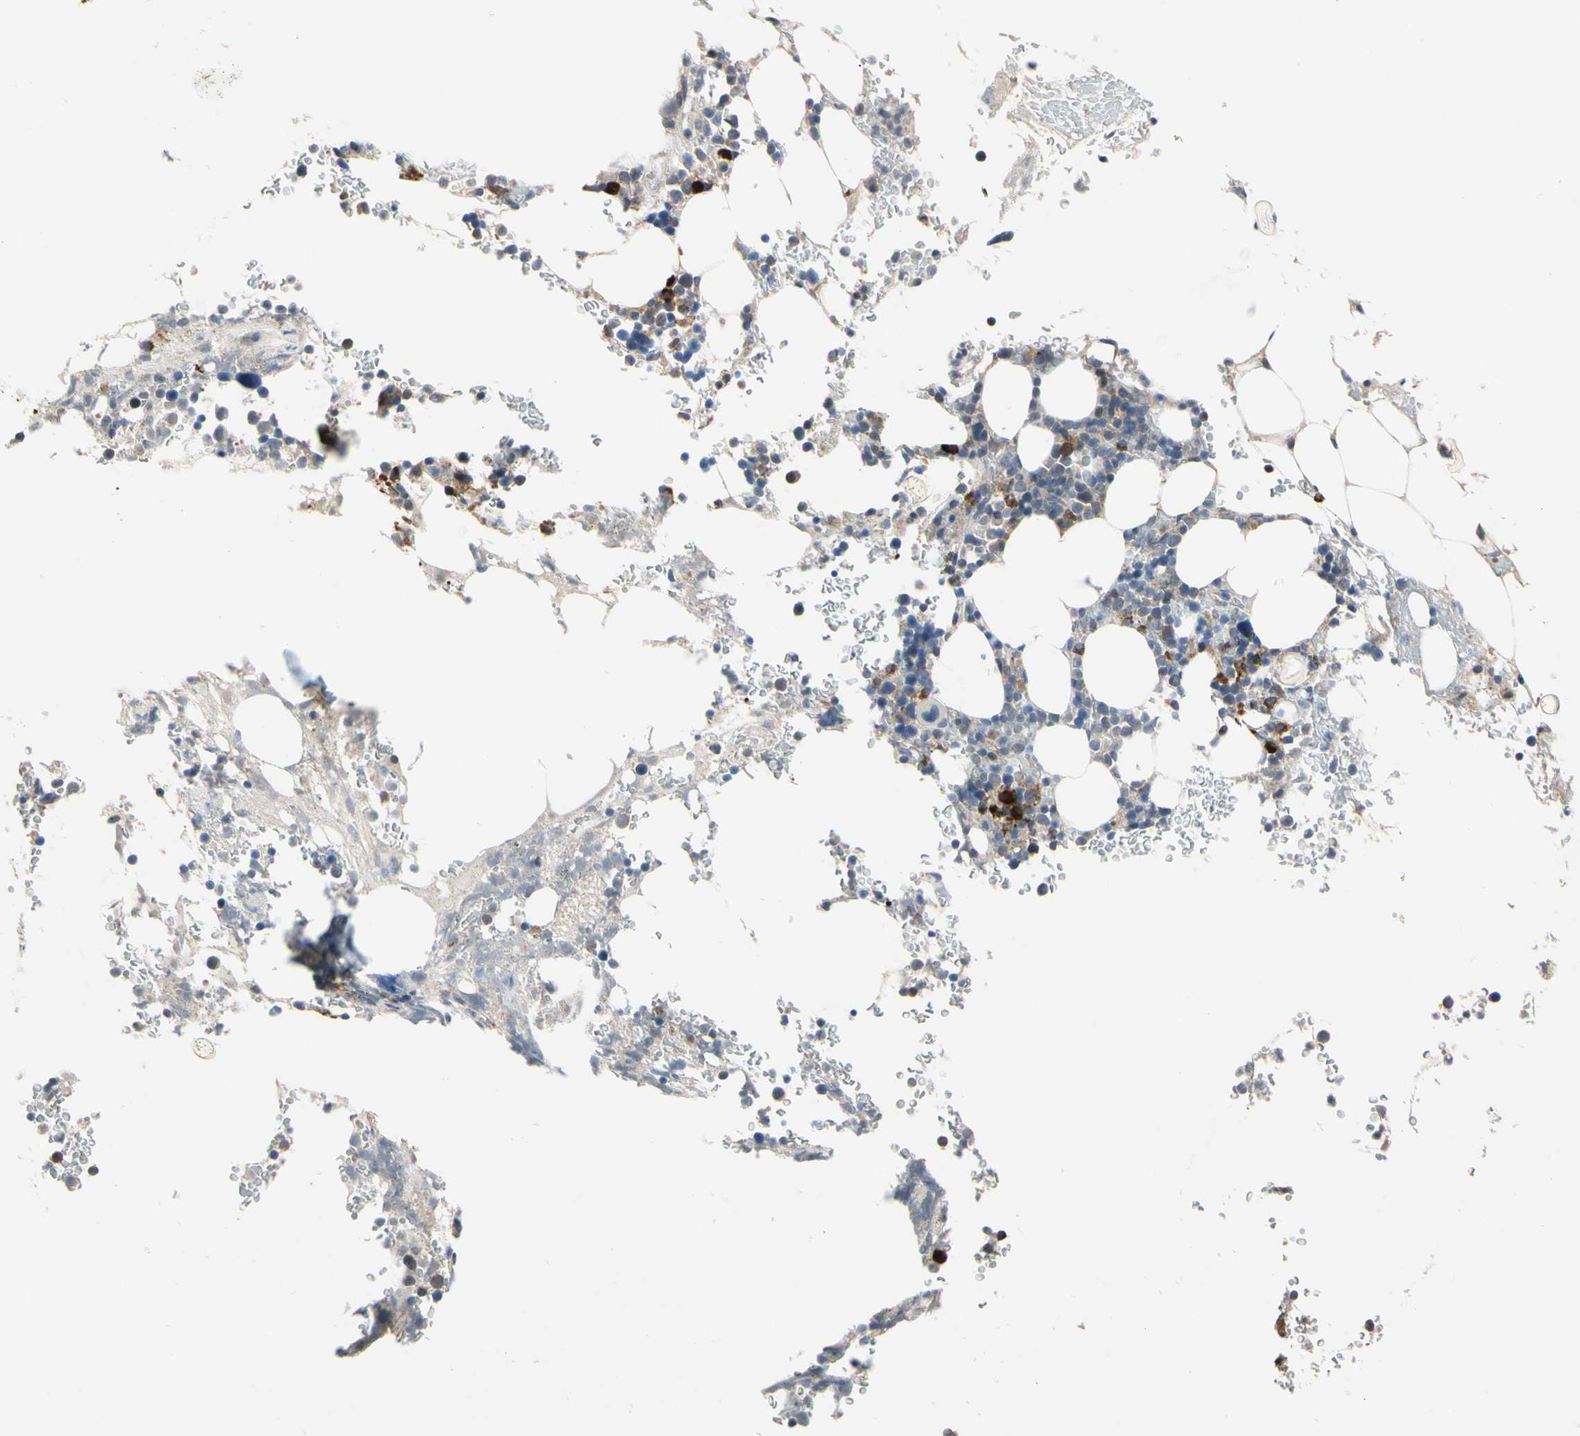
{"staining": {"intensity": "weak", "quantity": "<25%", "location": "cytoplasmic/membranous"}, "tissue": "bone marrow", "cell_type": "Hematopoietic cells", "image_type": "normal", "snomed": [{"axis": "morphology", "description": "Normal tissue, NOS"}, {"axis": "topography", "description": "Bone marrow"}], "caption": "Immunohistochemistry (IHC) micrograph of unremarkable bone marrow: human bone marrow stained with DAB (3,3'-diaminobenzidine) reveals no significant protein staining in hematopoietic cells. Brightfield microscopy of immunohistochemistry stained with DAB (brown) and hematoxylin (blue), captured at high magnification.", "gene": "MMEL1", "patient": {"sex": "female", "age": 73}}